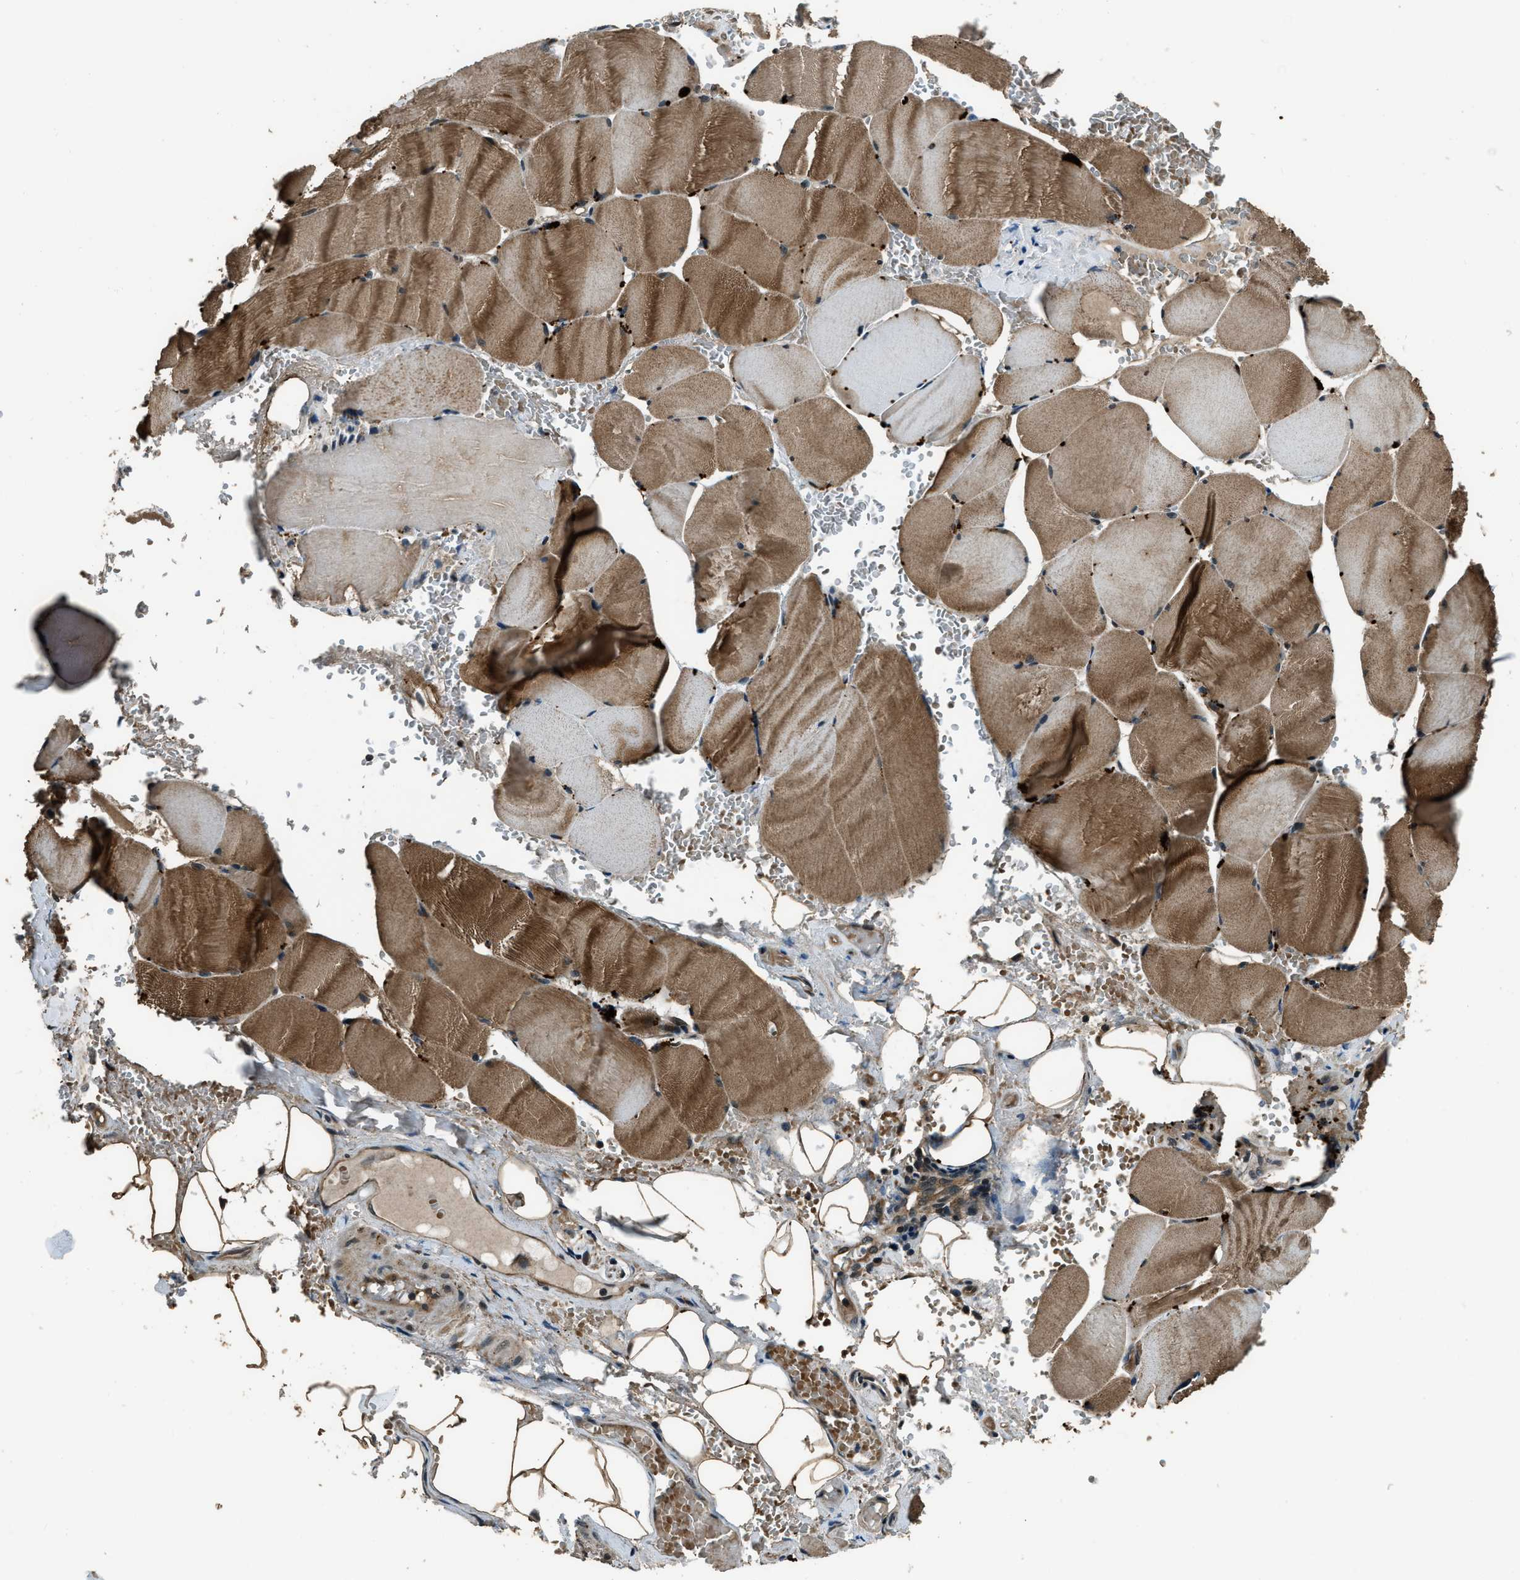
{"staining": {"intensity": "moderate", "quantity": ">75%", "location": "cytoplasmic/membranous"}, "tissue": "skeletal muscle", "cell_type": "Myocytes", "image_type": "normal", "snomed": [{"axis": "morphology", "description": "Normal tissue, NOS"}, {"axis": "topography", "description": "Skin"}, {"axis": "topography", "description": "Skeletal muscle"}], "caption": "A histopathology image showing moderate cytoplasmic/membranous positivity in approximately >75% of myocytes in unremarkable skeletal muscle, as visualized by brown immunohistochemical staining.", "gene": "NUDCD3", "patient": {"sex": "male", "age": 83}}